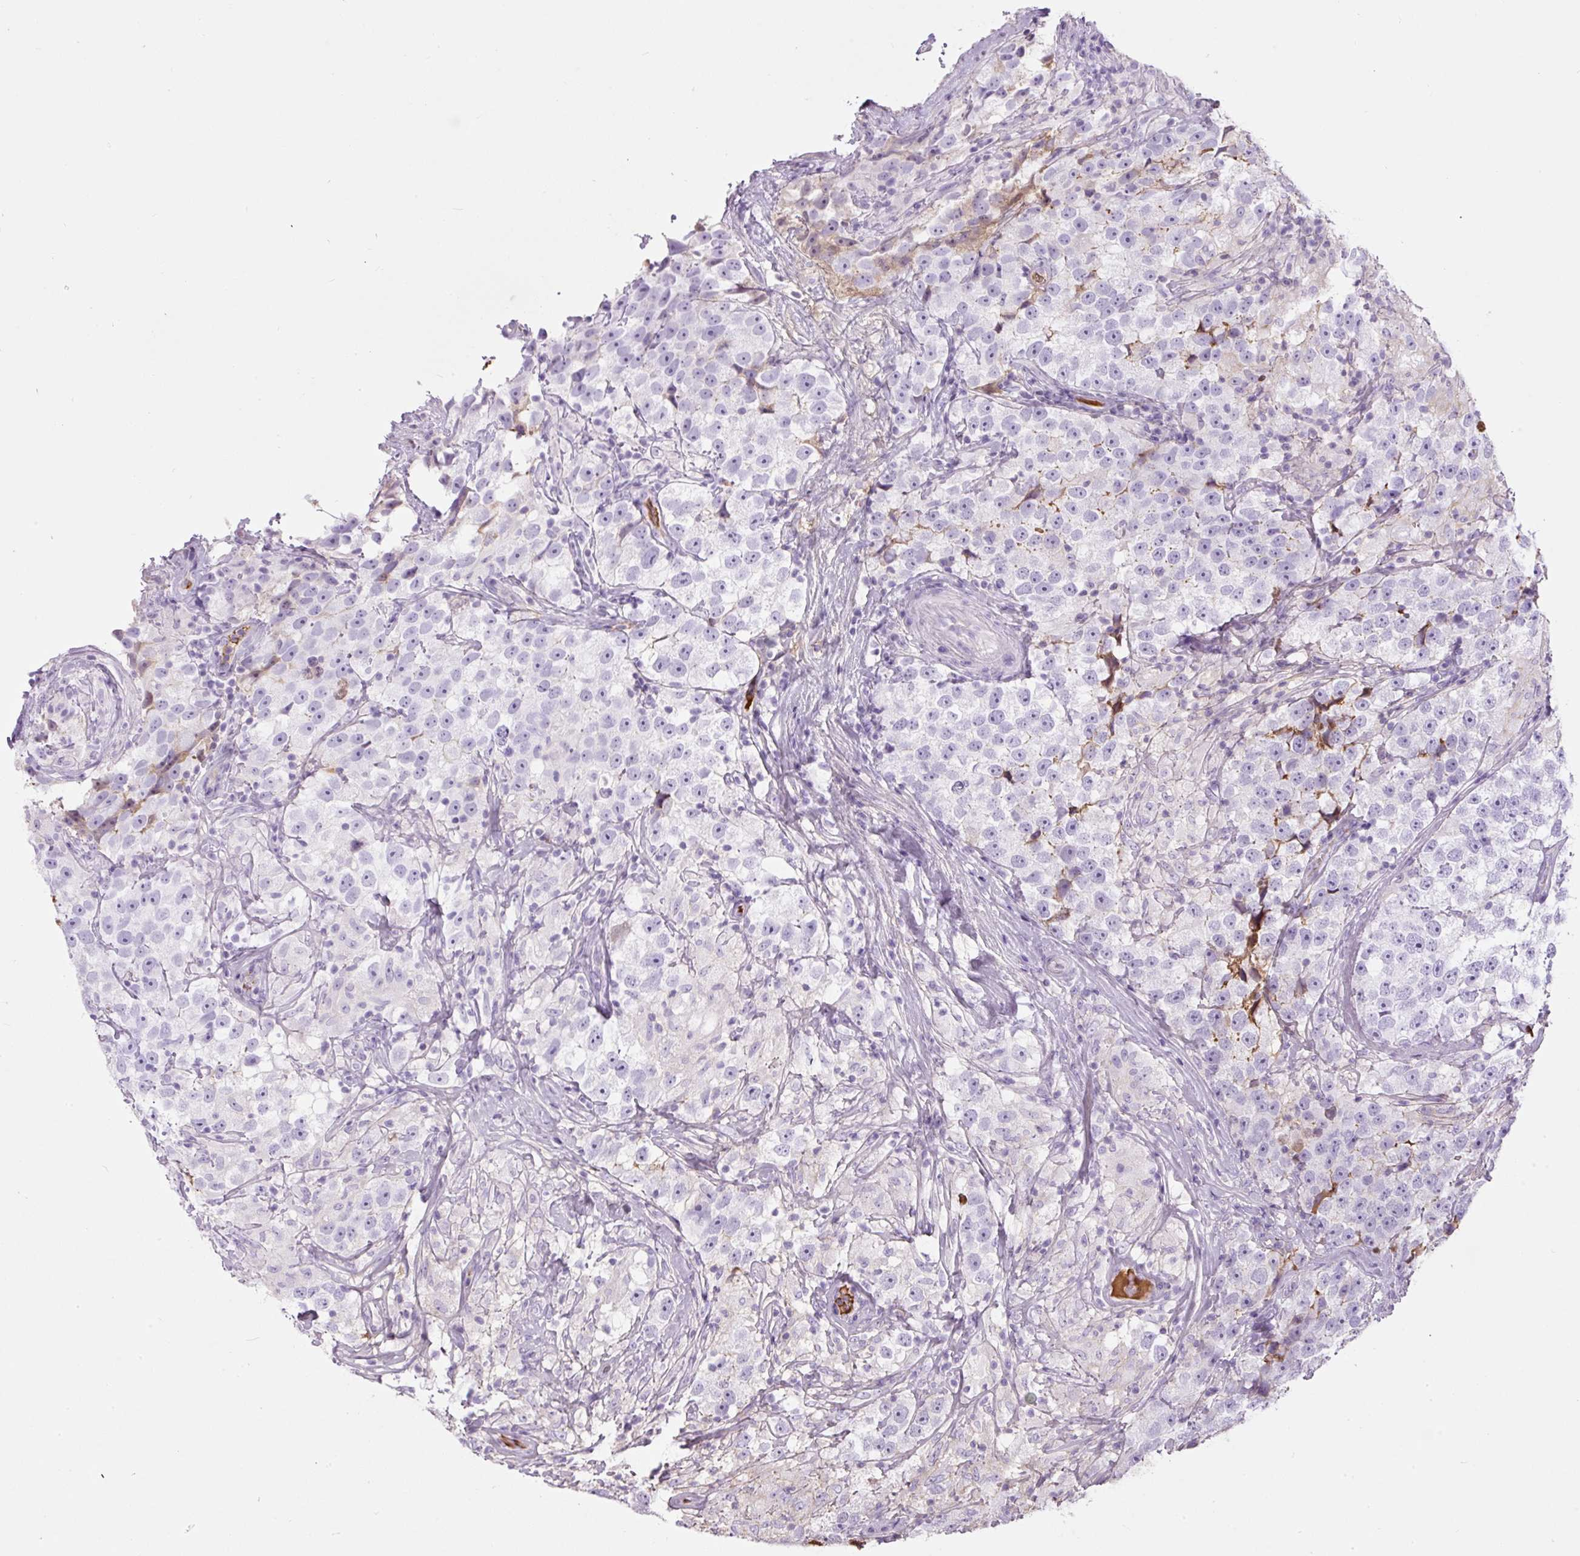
{"staining": {"intensity": "negative", "quantity": "none", "location": "none"}, "tissue": "testis cancer", "cell_type": "Tumor cells", "image_type": "cancer", "snomed": [{"axis": "morphology", "description": "Seminoma, NOS"}, {"axis": "topography", "description": "Testis"}], "caption": "Immunohistochemistry (IHC) histopathology image of seminoma (testis) stained for a protein (brown), which shows no staining in tumor cells. The staining was performed using DAB (3,3'-diaminobenzidine) to visualize the protein expression in brown, while the nuclei were stained in blue with hematoxylin (Magnification: 20x).", "gene": "APOA1", "patient": {"sex": "male", "age": 46}}